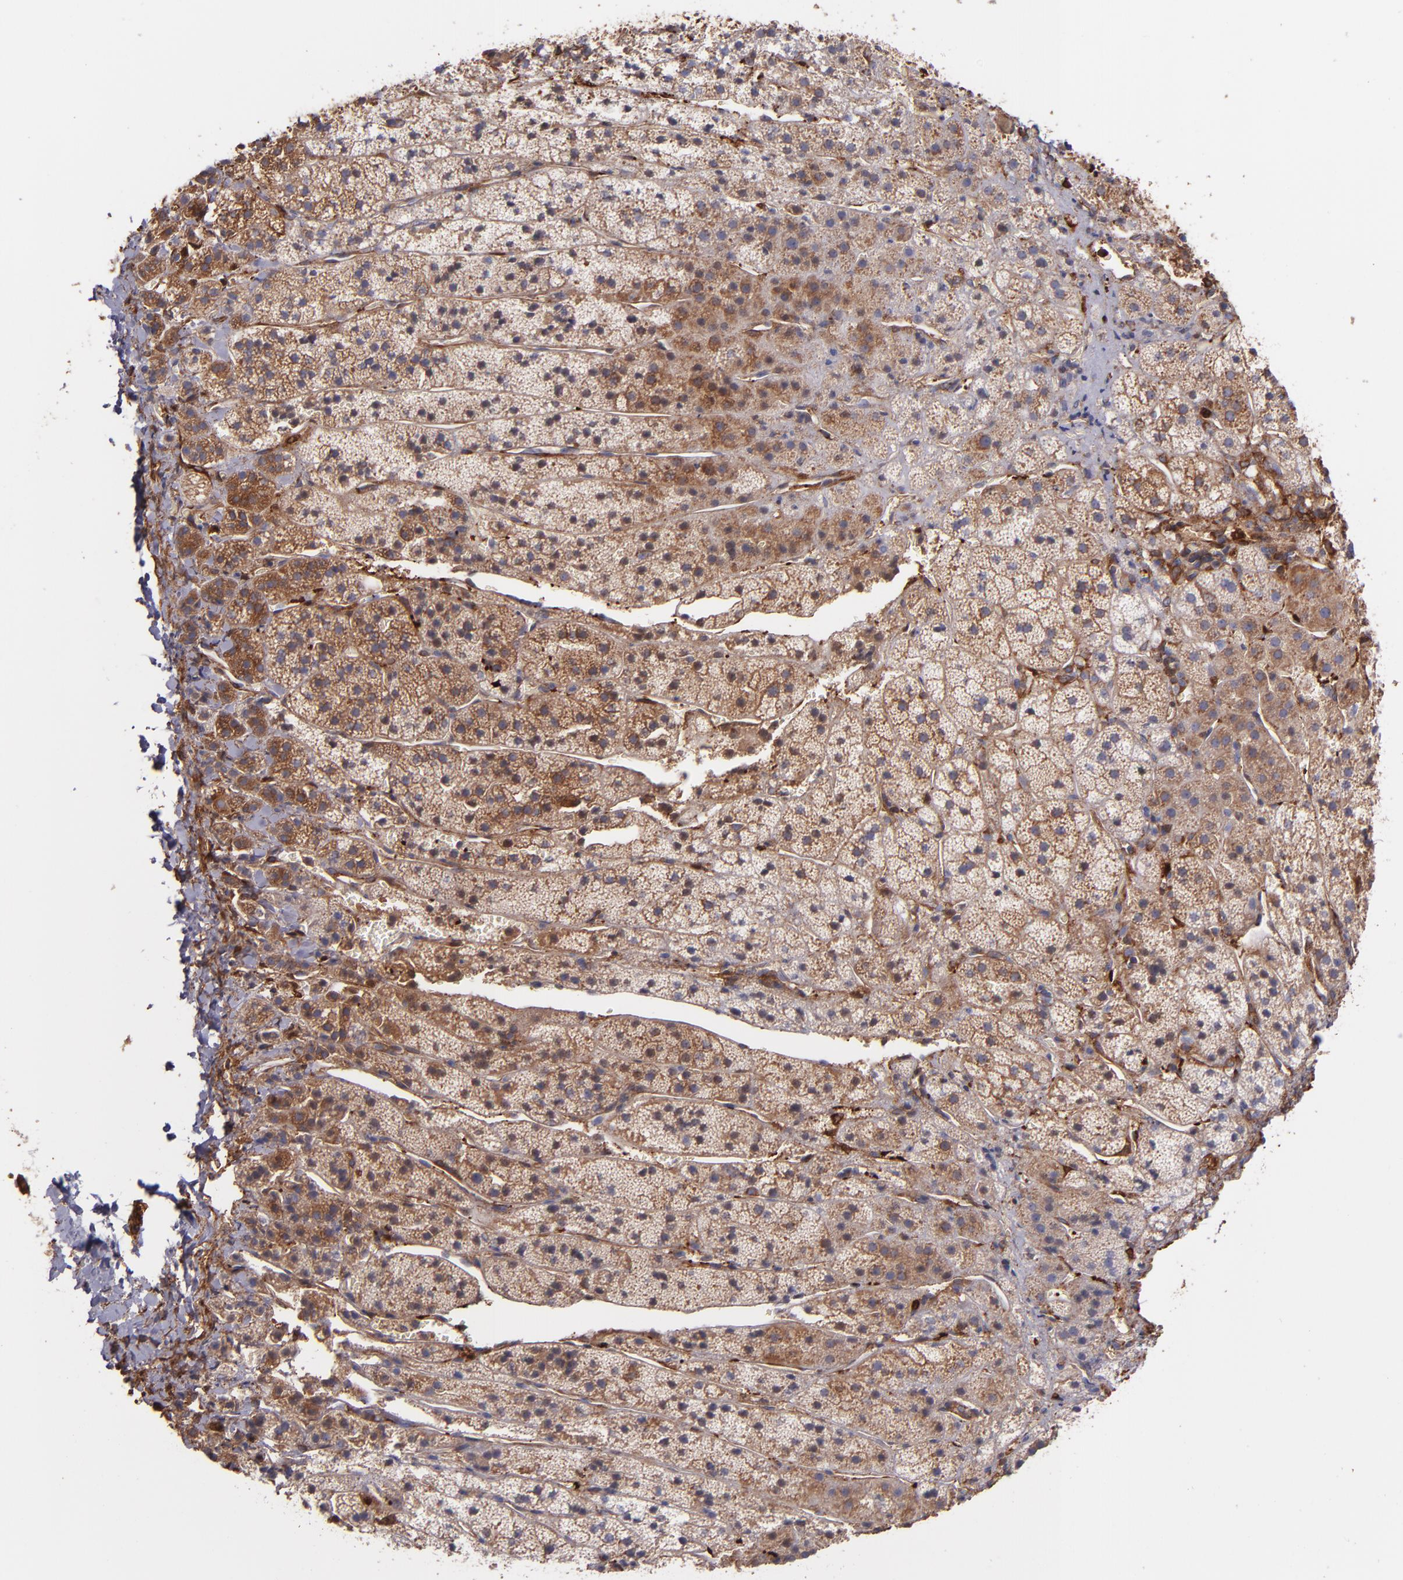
{"staining": {"intensity": "moderate", "quantity": "25%-75%", "location": "cytoplasmic/membranous"}, "tissue": "adrenal gland", "cell_type": "Glandular cells", "image_type": "normal", "snomed": [{"axis": "morphology", "description": "Normal tissue, NOS"}, {"axis": "topography", "description": "Adrenal gland"}], "caption": "Protein staining exhibits moderate cytoplasmic/membranous positivity in approximately 25%-75% of glandular cells in normal adrenal gland.", "gene": "VCL", "patient": {"sex": "female", "age": 44}}